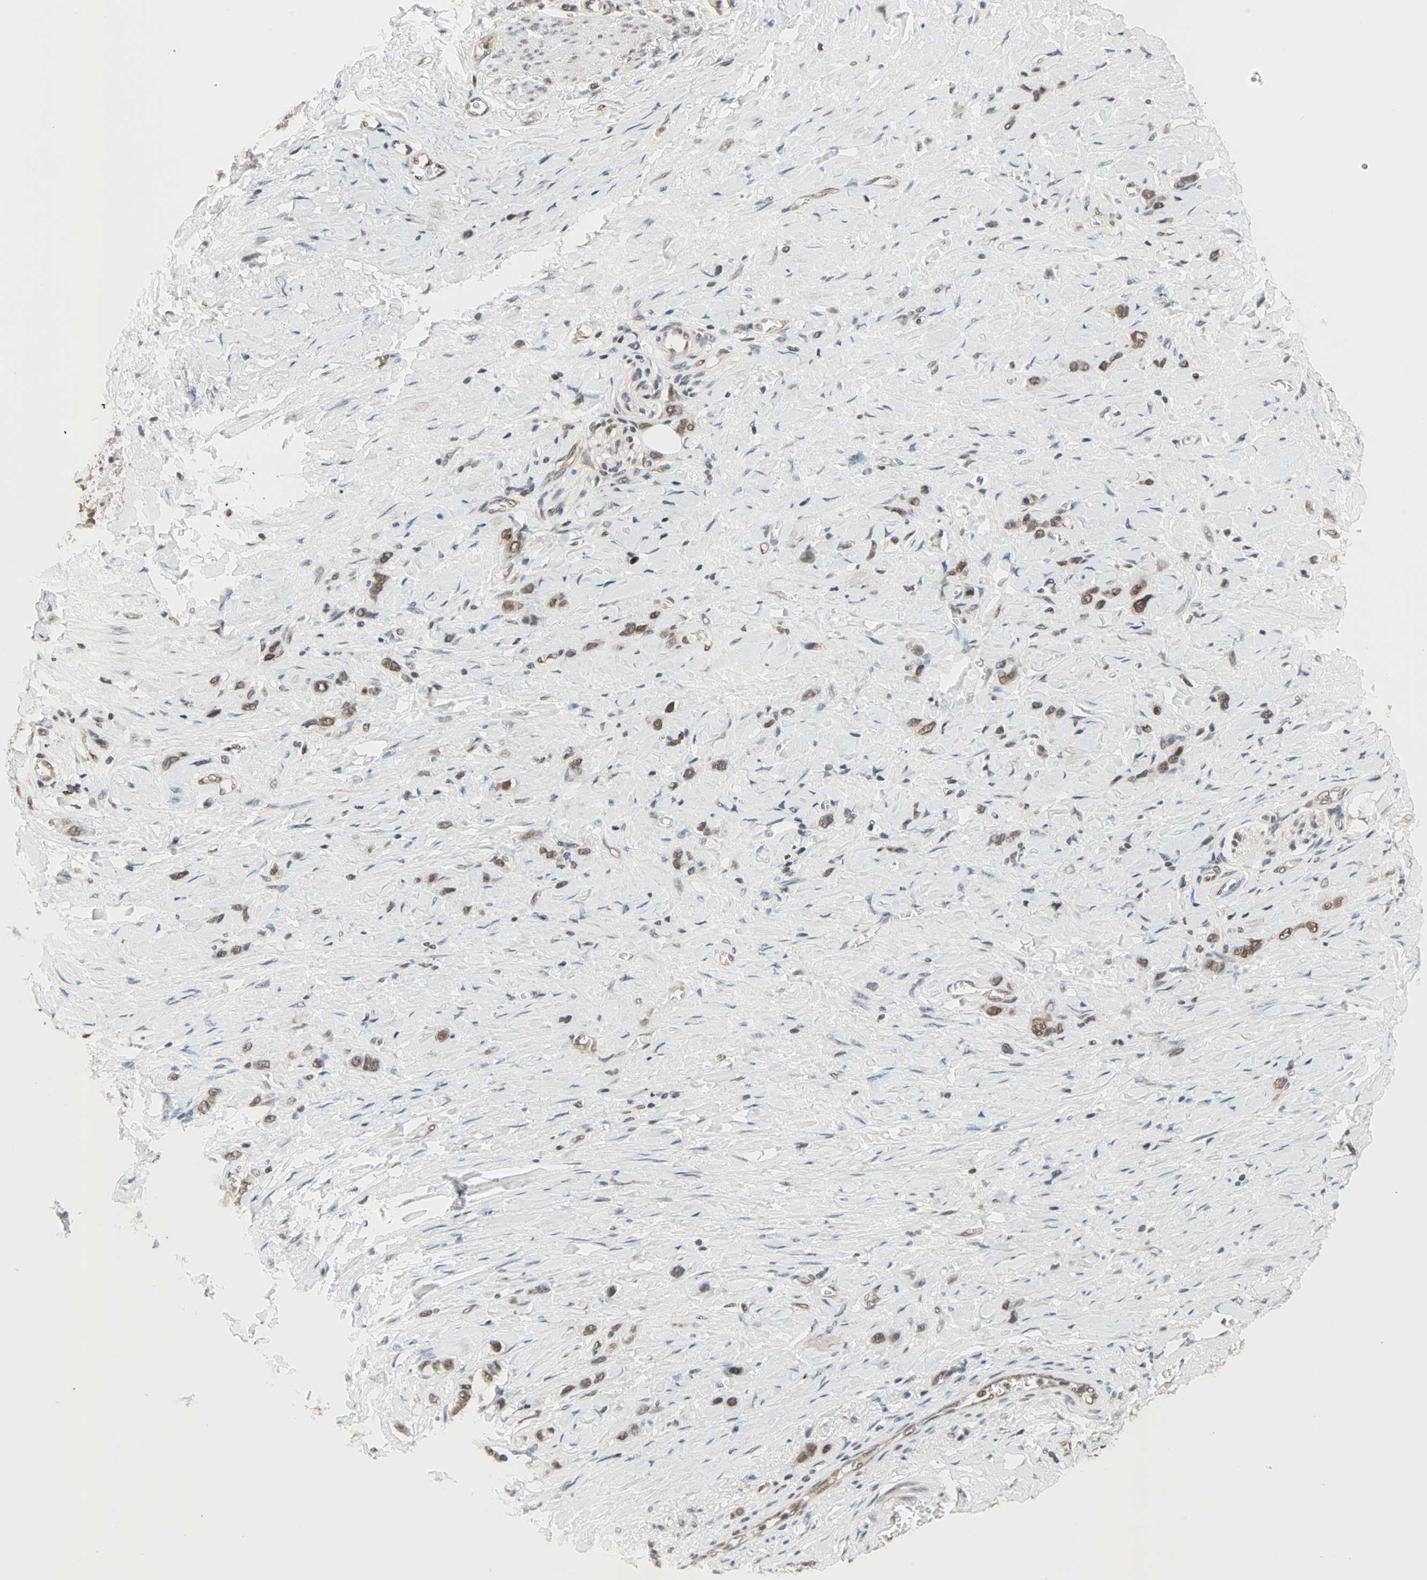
{"staining": {"intensity": "moderate", "quantity": ">75%", "location": "nuclear"}, "tissue": "stomach cancer", "cell_type": "Tumor cells", "image_type": "cancer", "snomed": [{"axis": "morphology", "description": "Normal tissue, NOS"}, {"axis": "morphology", "description": "Adenocarcinoma, NOS"}, {"axis": "morphology", "description": "Adenocarcinoma, High grade"}, {"axis": "topography", "description": "Stomach, upper"}, {"axis": "topography", "description": "Stomach"}], "caption": "IHC of adenocarcinoma (stomach) exhibits medium levels of moderate nuclear staining in approximately >75% of tumor cells.", "gene": "DAZAP1", "patient": {"sex": "female", "age": 65}}